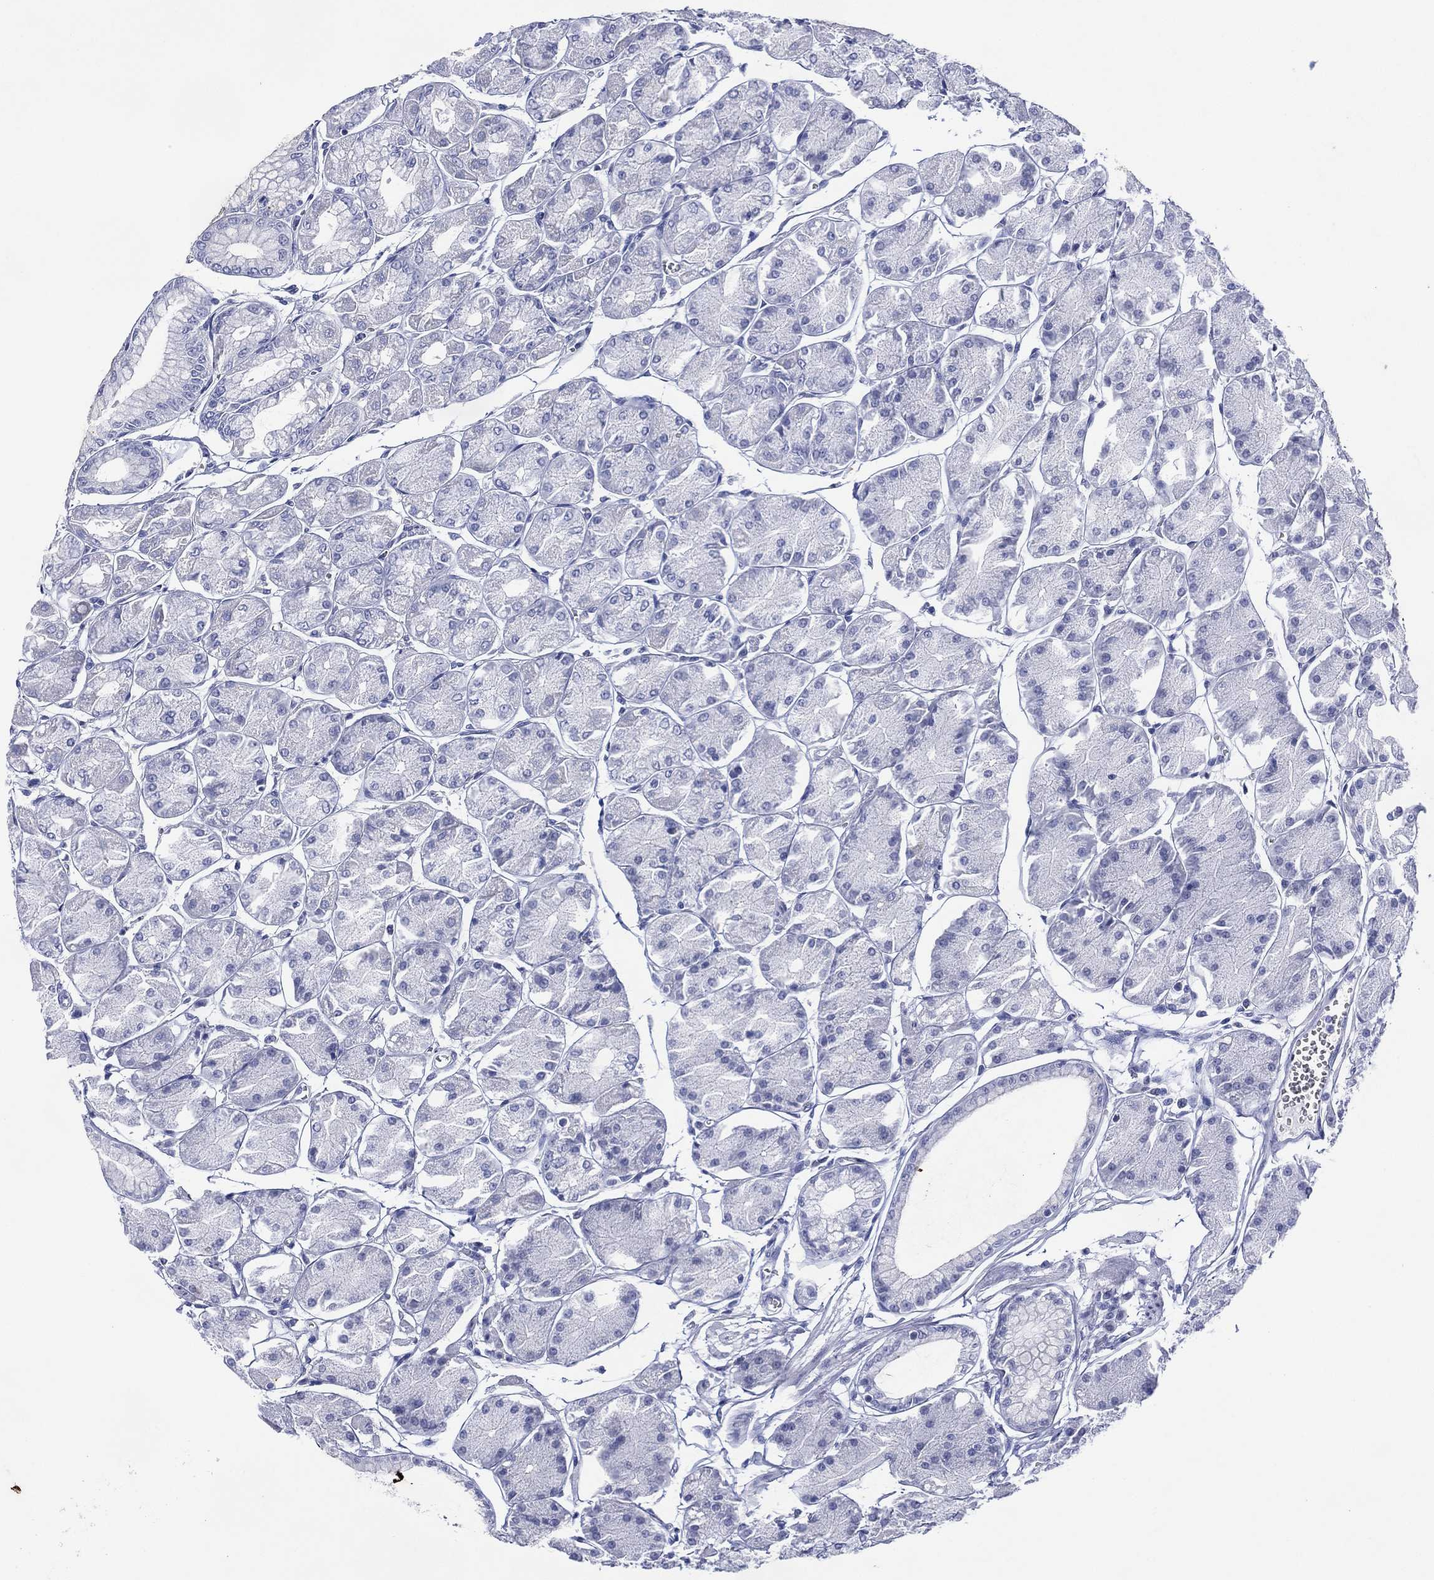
{"staining": {"intensity": "negative", "quantity": "none", "location": "none"}, "tissue": "stomach", "cell_type": "Glandular cells", "image_type": "normal", "snomed": [{"axis": "morphology", "description": "Normal tissue, NOS"}, {"axis": "topography", "description": "Stomach, upper"}], "caption": "This histopathology image is of benign stomach stained with IHC to label a protein in brown with the nuclei are counter-stained blue. There is no staining in glandular cells.", "gene": "DSG1", "patient": {"sex": "male", "age": 60}}